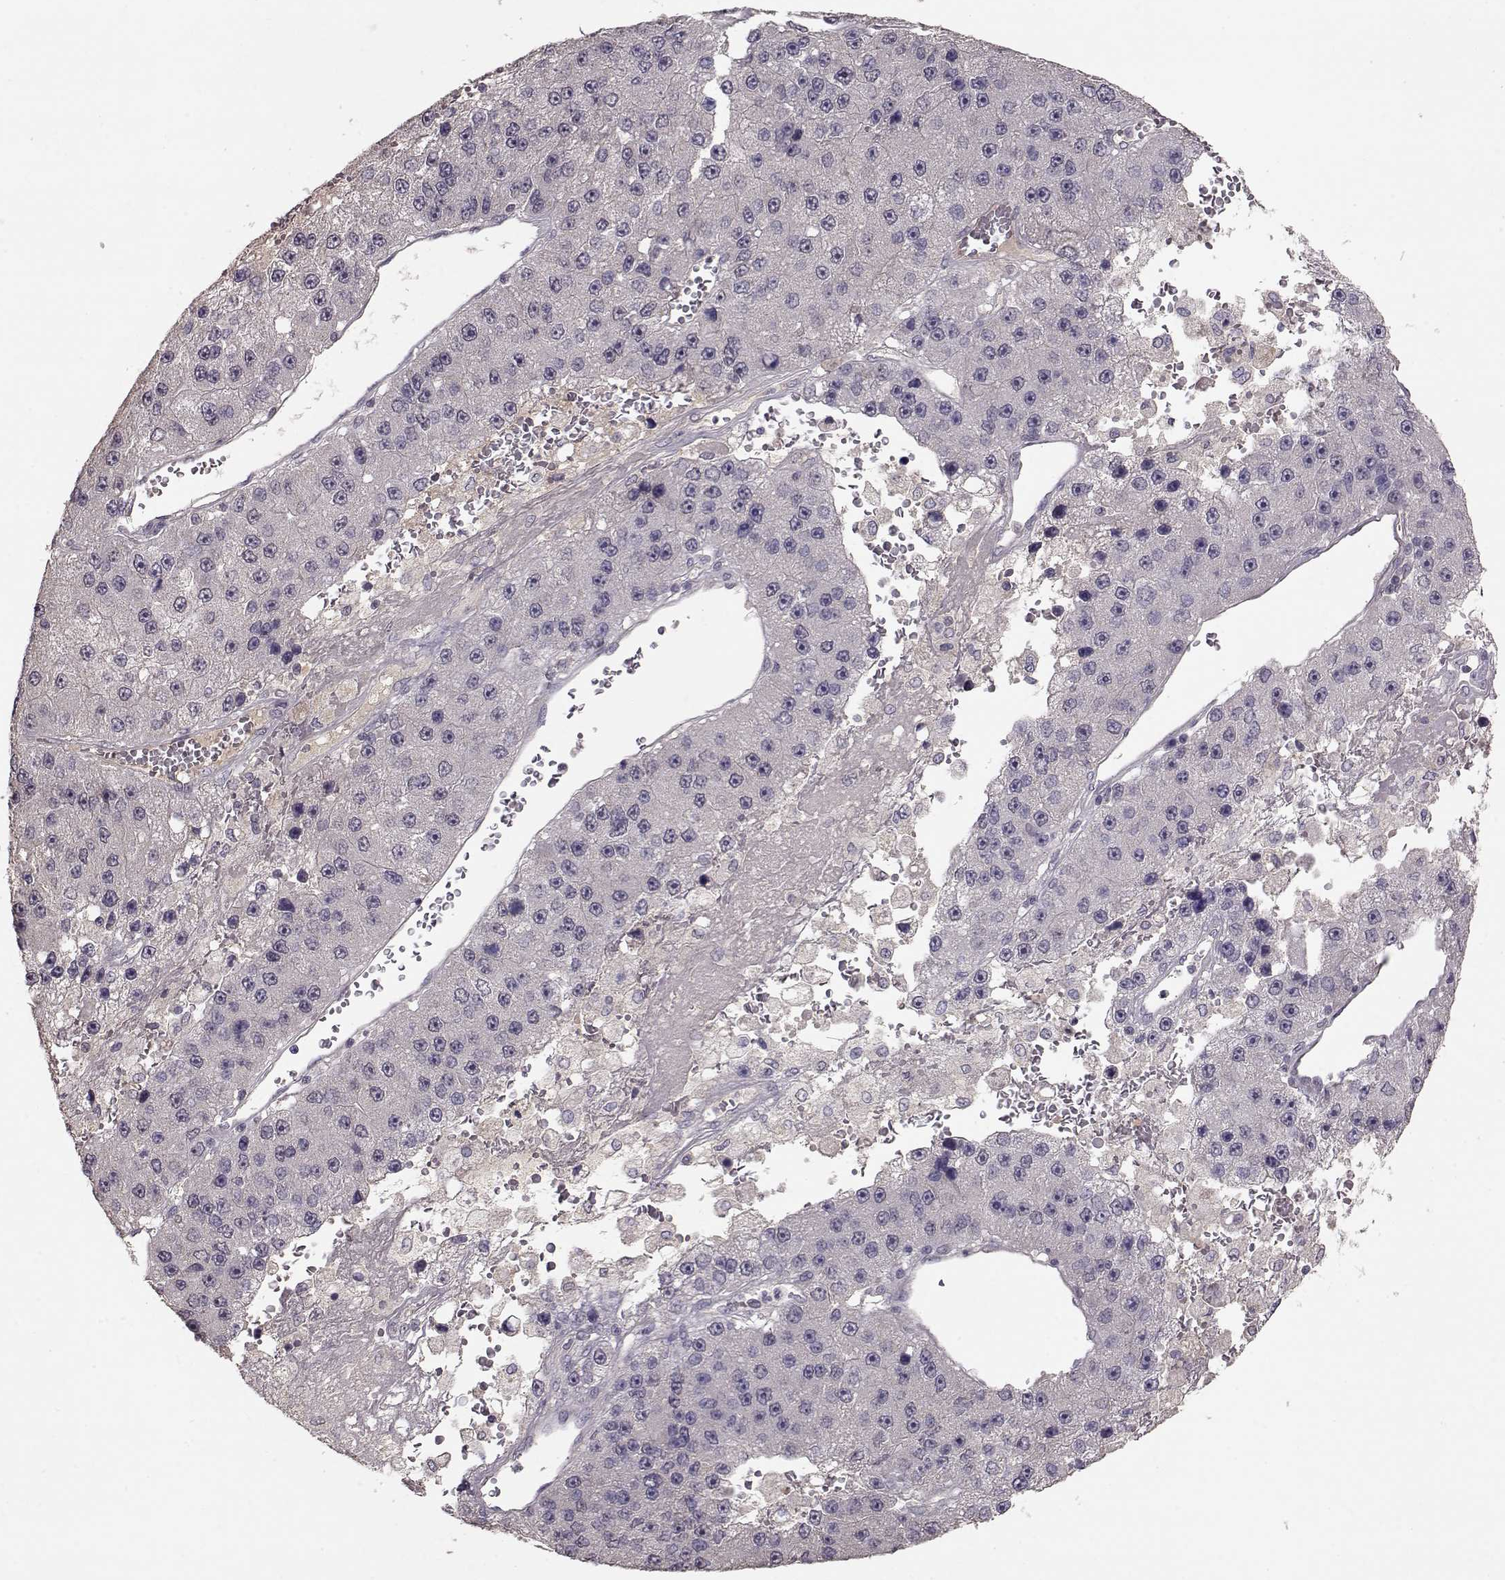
{"staining": {"intensity": "negative", "quantity": "none", "location": "none"}, "tissue": "liver cancer", "cell_type": "Tumor cells", "image_type": "cancer", "snomed": [{"axis": "morphology", "description": "Carcinoma, Hepatocellular, NOS"}, {"axis": "topography", "description": "Liver"}], "caption": "DAB (3,3'-diaminobenzidine) immunohistochemical staining of liver hepatocellular carcinoma displays no significant expression in tumor cells.", "gene": "PMCH", "patient": {"sex": "female", "age": 73}}